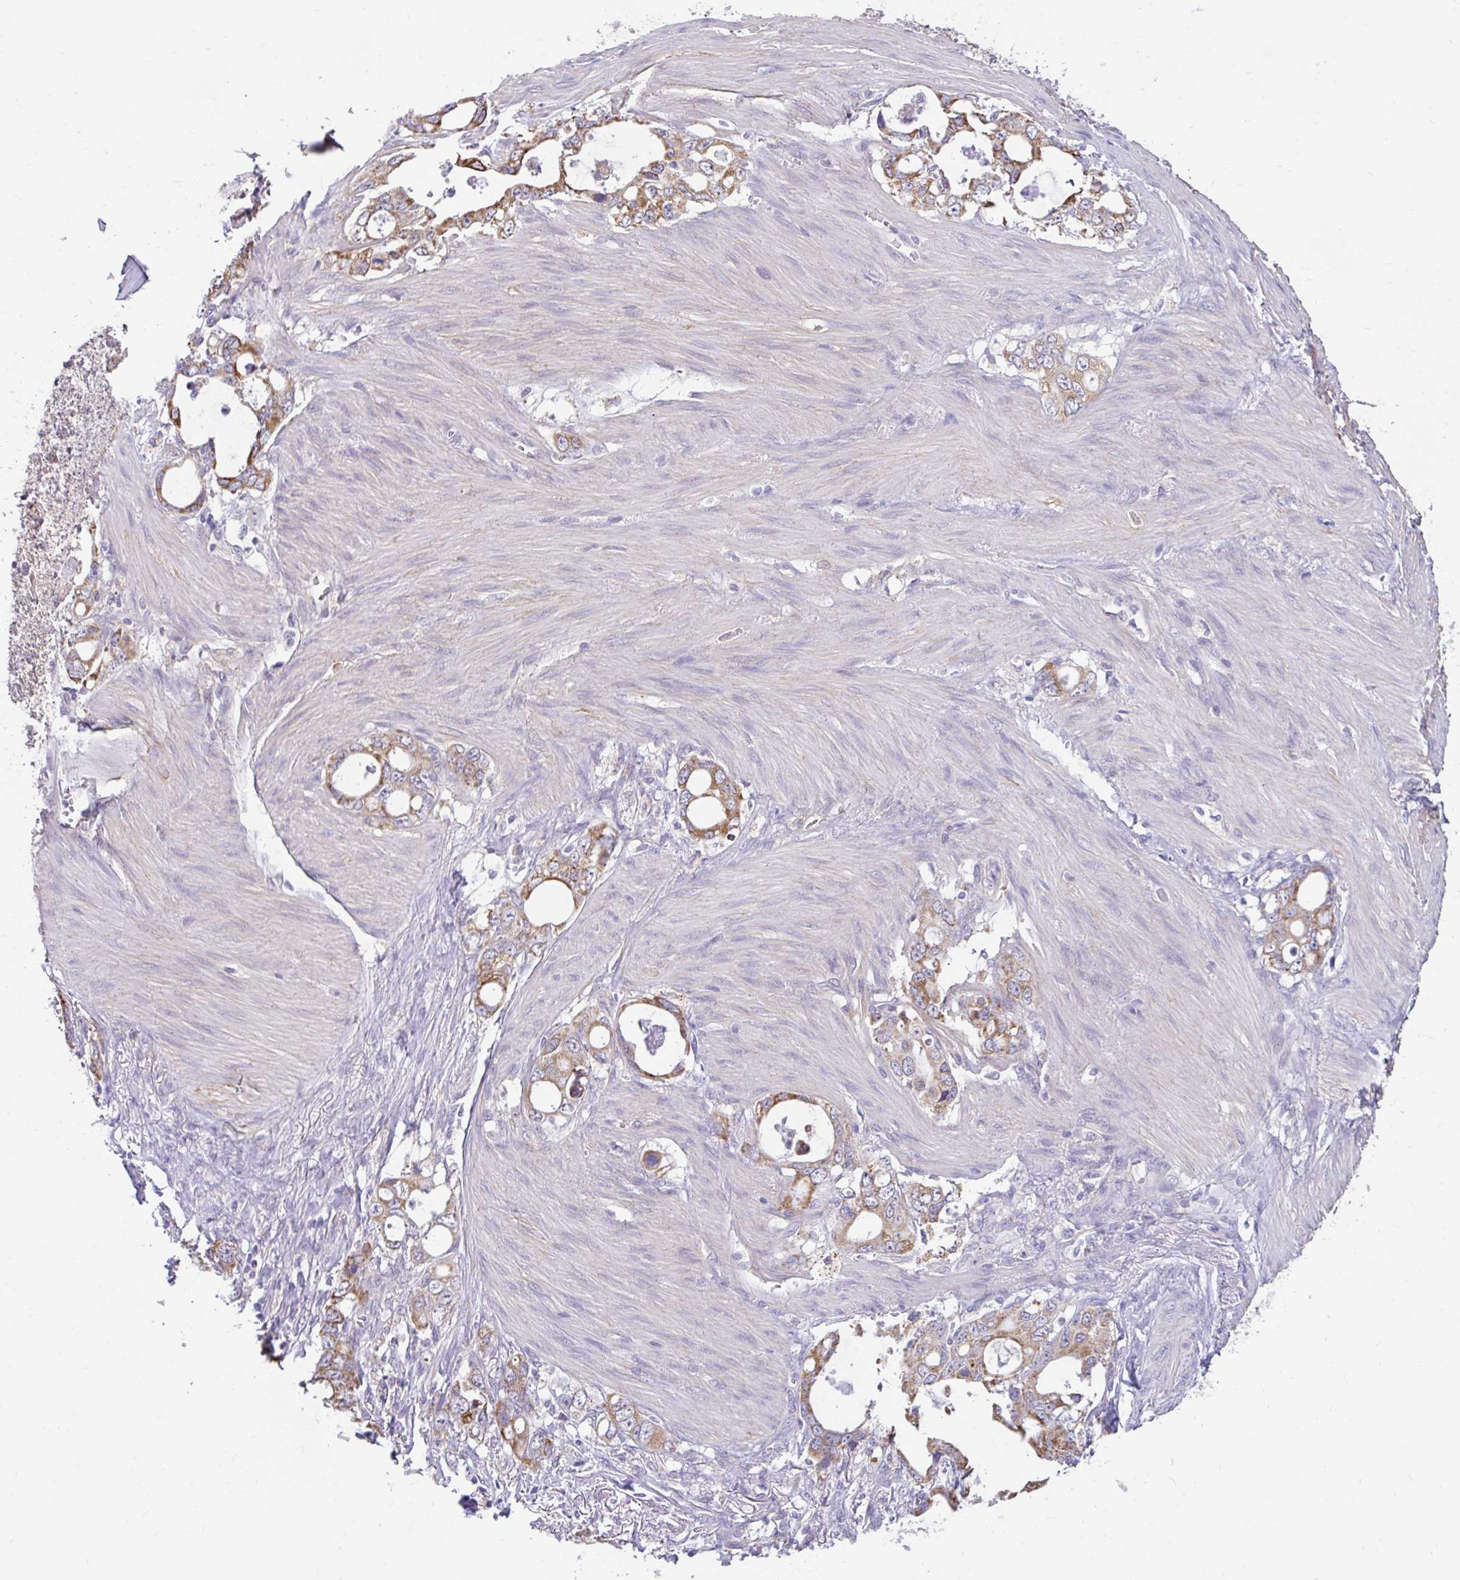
{"staining": {"intensity": "strong", "quantity": ">75%", "location": "cytoplasmic/membranous"}, "tissue": "stomach cancer", "cell_type": "Tumor cells", "image_type": "cancer", "snomed": [{"axis": "morphology", "description": "Adenocarcinoma, NOS"}, {"axis": "topography", "description": "Stomach, upper"}], "caption": "DAB immunohistochemical staining of stomach cancer displays strong cytoplasmic/membranous protein positivity in approximately >75% of tumor cells.", "gene": "NT5C1B", "patient": {"sex": "male", "age": 74}}